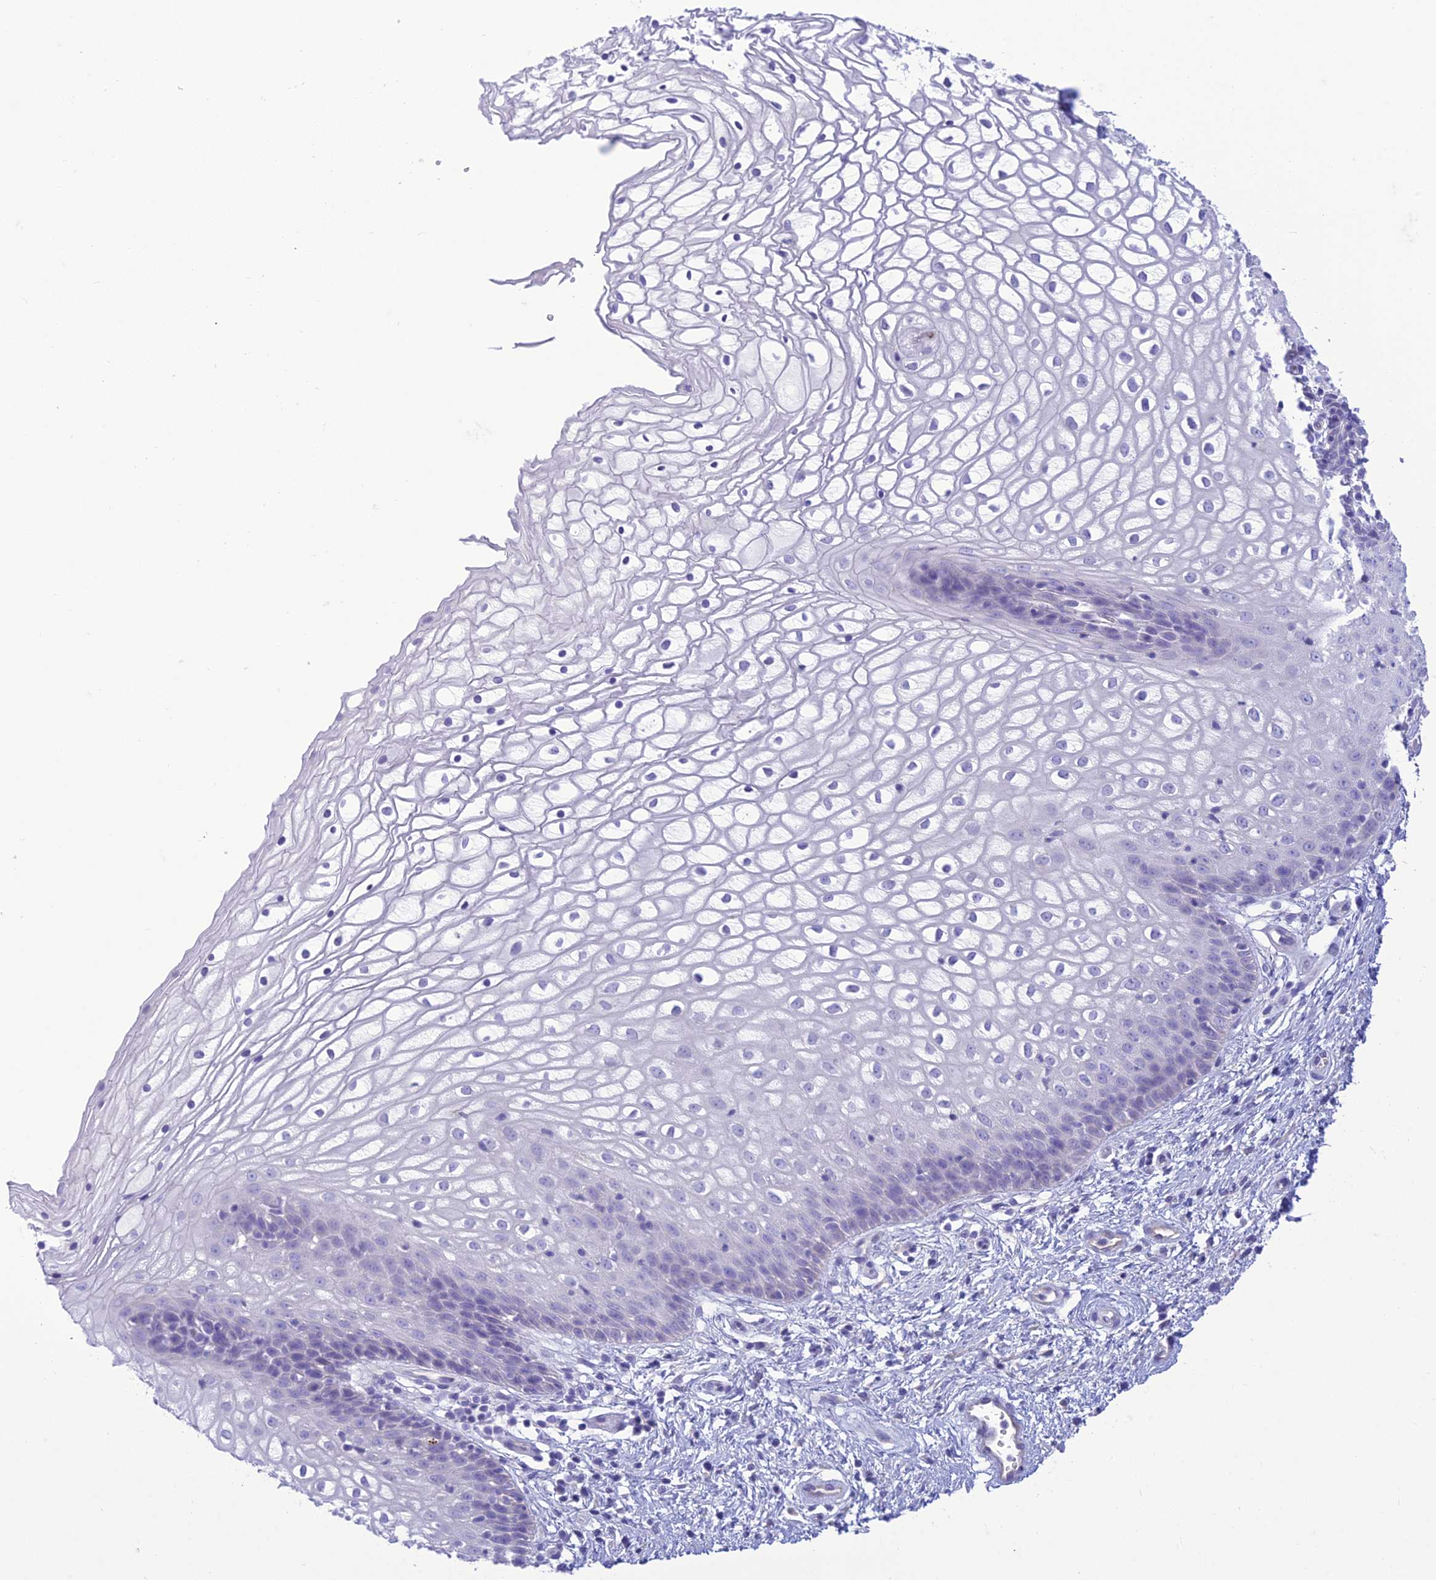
{"staining": {"intensity": "negative", "quantity": "none", "location": "none"}, "tissue": "vagina", "cell_type": "Squamous epithelial cells", "image_type": "normal", "snomed": [{"axis": "morphology", "description": "Normal tissue, NOS"}, {"axis": "topography", "description": "Vagina"}], "caption": "Squamous epithelial cells are negative for protein expression in unremarkable human vagina. The staining was performed using DAB to visualize the protein expression in brown, while the nuclei were stained in blue with hematoxylin (Magnification: 20x).", "gene": "DHDH", "patient": {"sex": "female", "age": 34}}